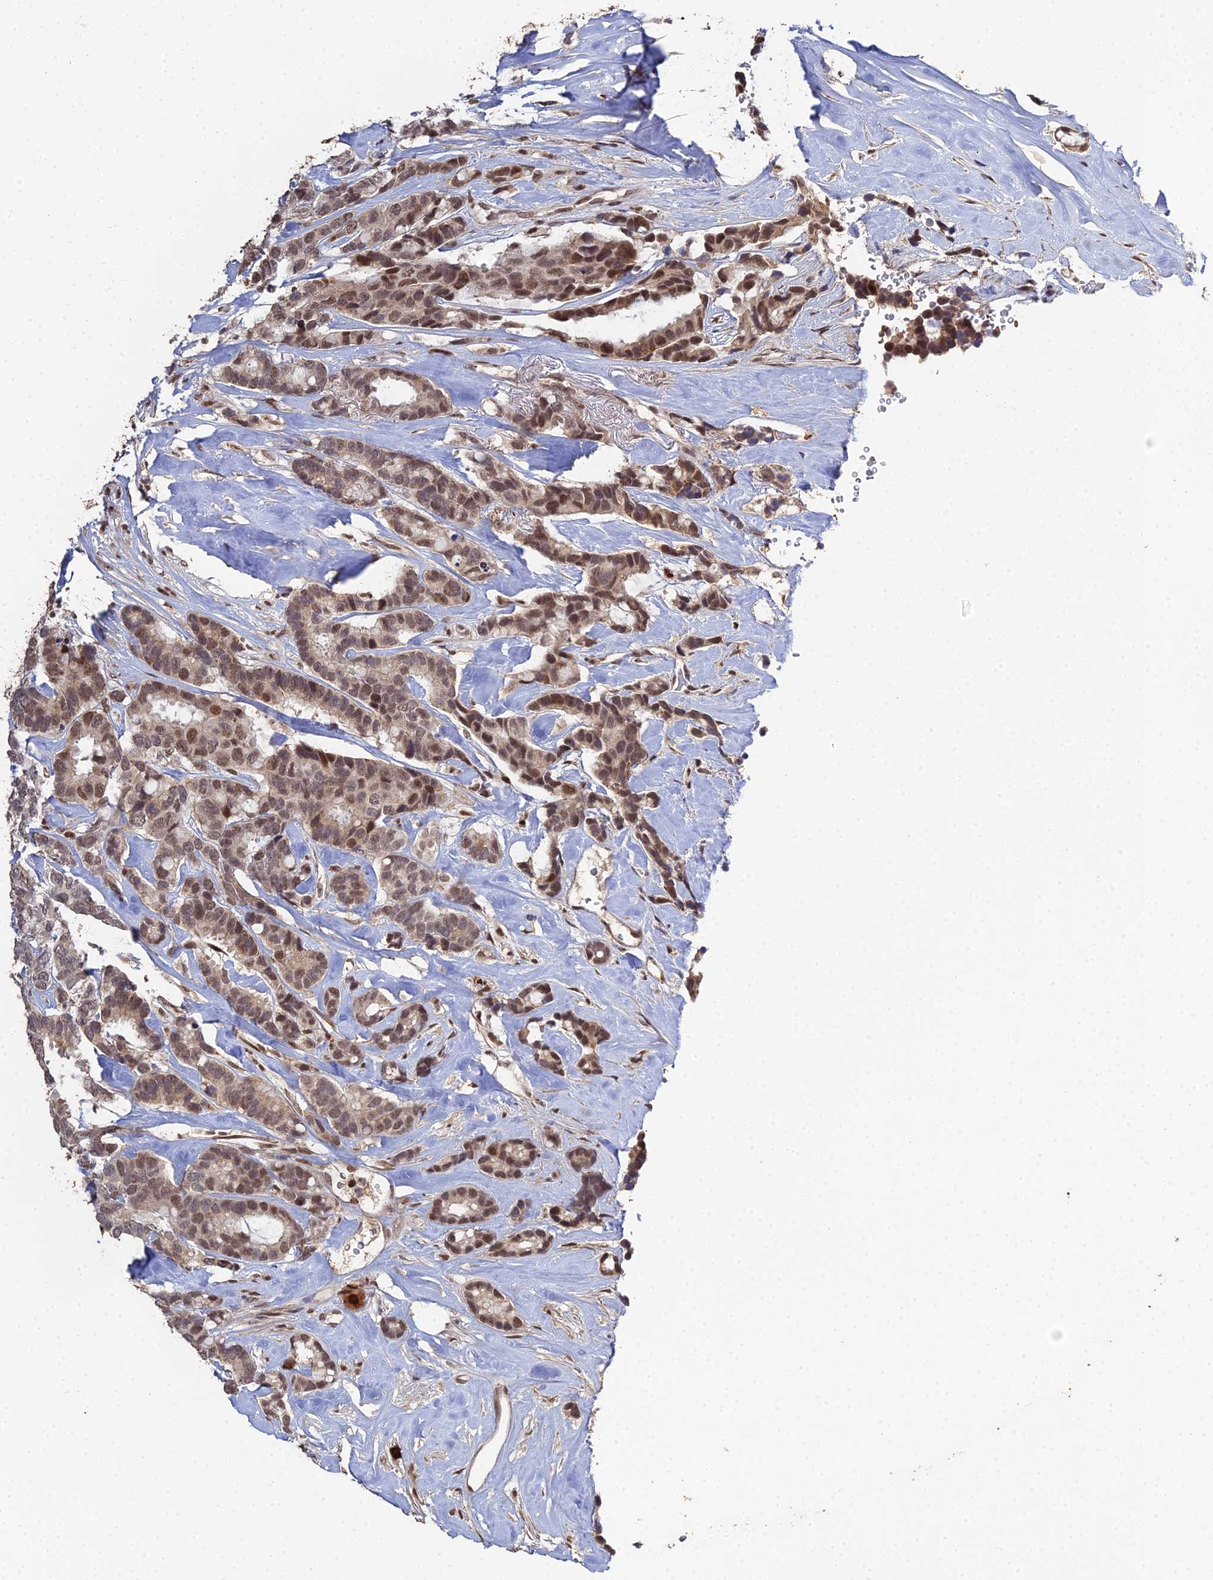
{"staining": {"intensity": "moderate", "quantity": ">75%", "location": "nuclear"}, "tissue": "breast cancer", "cell_type": "Tumor cells", "image_type": "cancer", "snomed": [{"axis": "morphology", "description": "Duct carcinoma"}, {"axis": "topography", "description": "Breast"}], "caption": "Immunohistochemical staining of breast cancer (intraductal carcinoma) reveals medium levels of moderate nuclear expression in approximately >75% of tumor cells.", "gene": "ERCC5", "patient": {"sex": "female", "age": 87}}